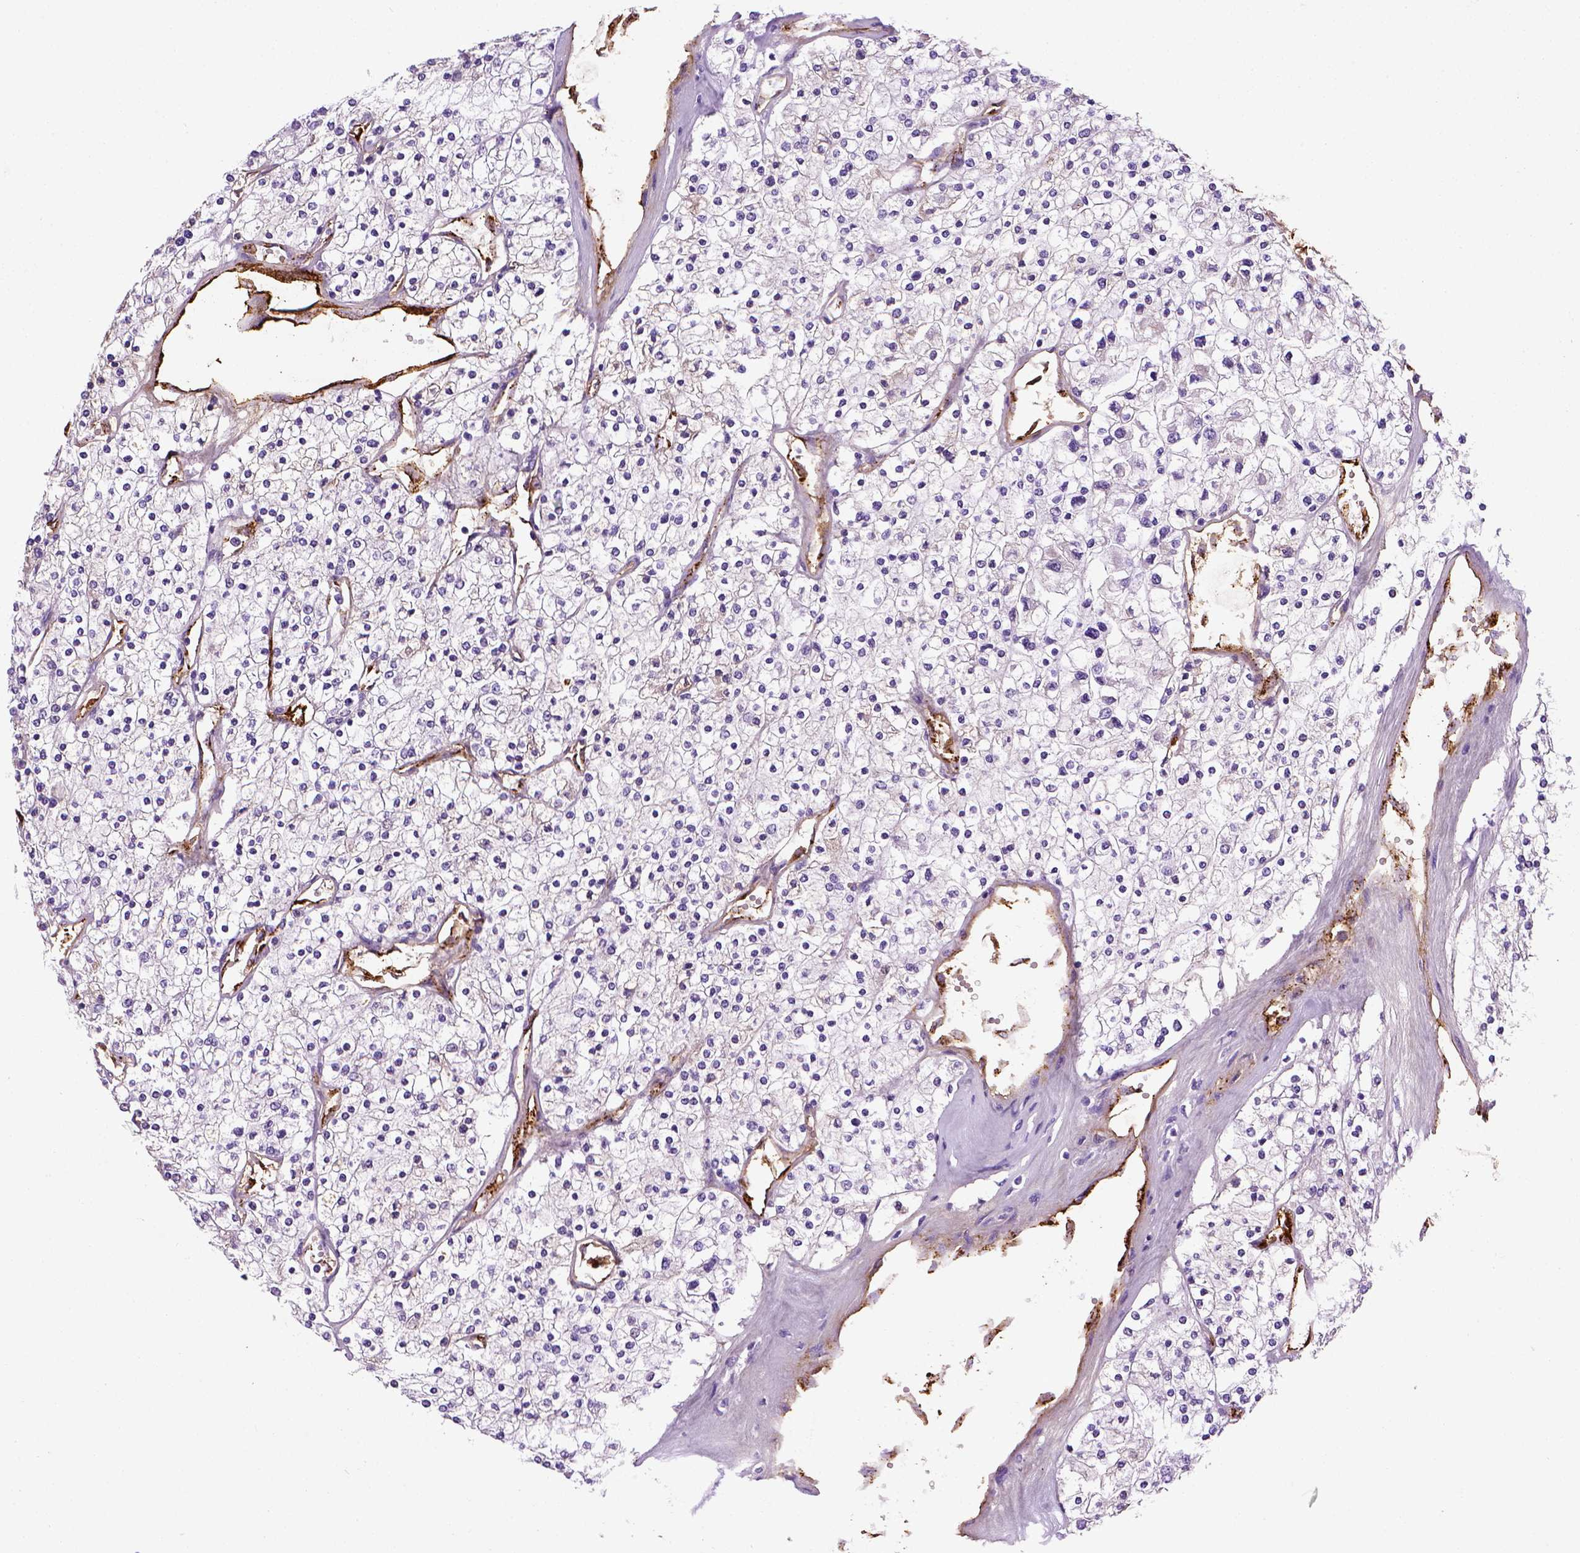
{"staining": {"intensity": "negative", "quantity": "none", "location": "none"}, "tissue": "renal cancer", "cell_type": "Tumor cells", "image_type": "cancer", "snomed": [{"axis": "morphology", "description": "Adenocarcinoma, NOS"}, {"axis": "topography", "description": "Kidney"}], "caption": "DAB (3,3'-diaminobenzidine) immunohistochemical staining of human renal adenocarcinoma shows no significant positivity in tumor cells.", "gene": "VWF", "patient": {"sex": "male", "age": 80}}